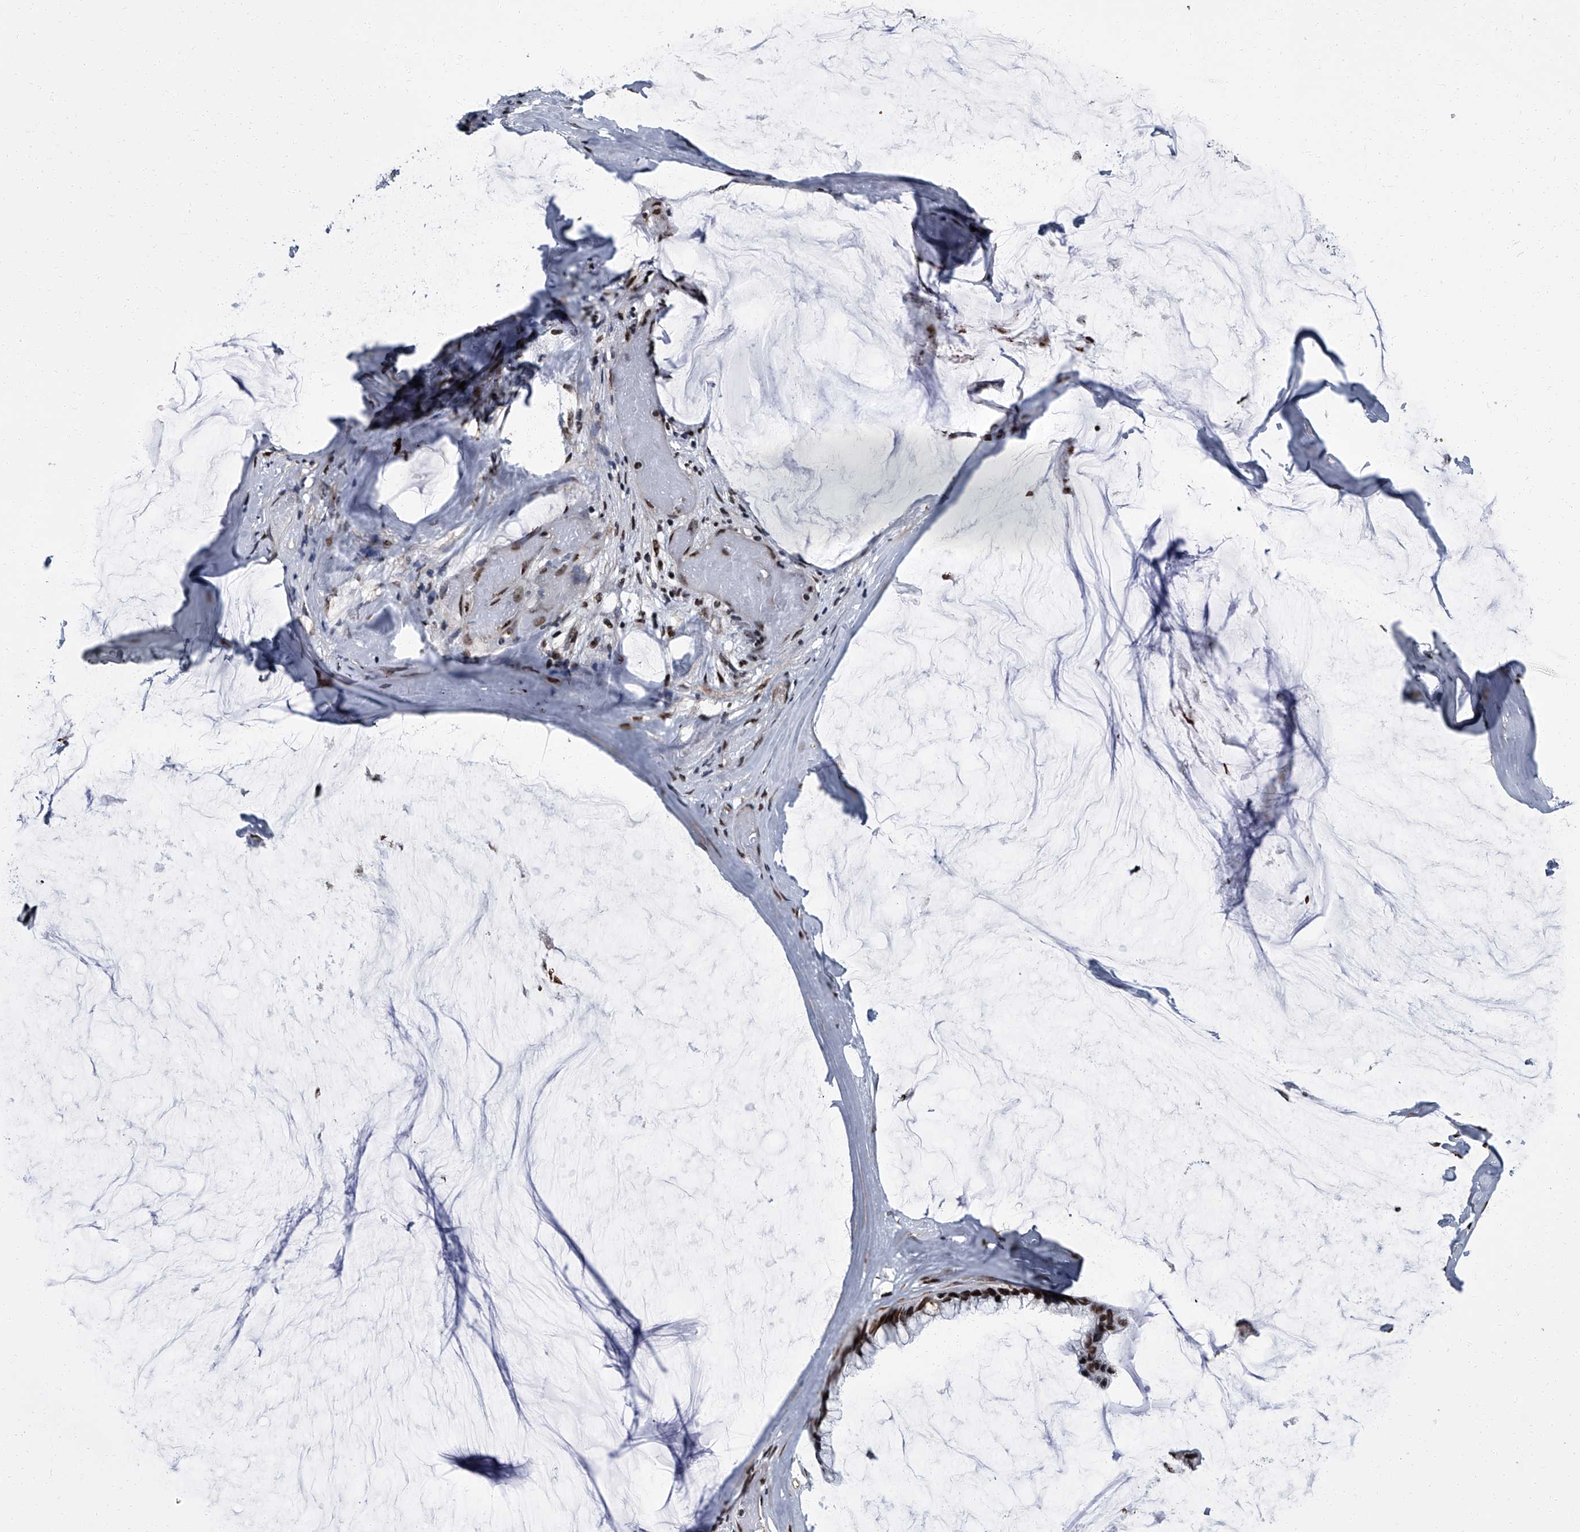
{"staining": {"intensity": "strong", "quantity": ">75%", "location": "nuclear"}, "tissue": "ovarian cancer", "cell_type": "Tumor cells", "image_type": "cancer", "snomed": [{"axis": "morphology", "description": "Cystadenocarcinoma, mucinous, NOS"}, {"axis": "topography", "description": "Ovary"}], "caption": "Protein expression analysis of human ovarian cancer reveals strong nuclear staining in approximately >75% of tumor cells.", "gene": "ZNF518B", "patient": {"sex": "female", "age": 39}}